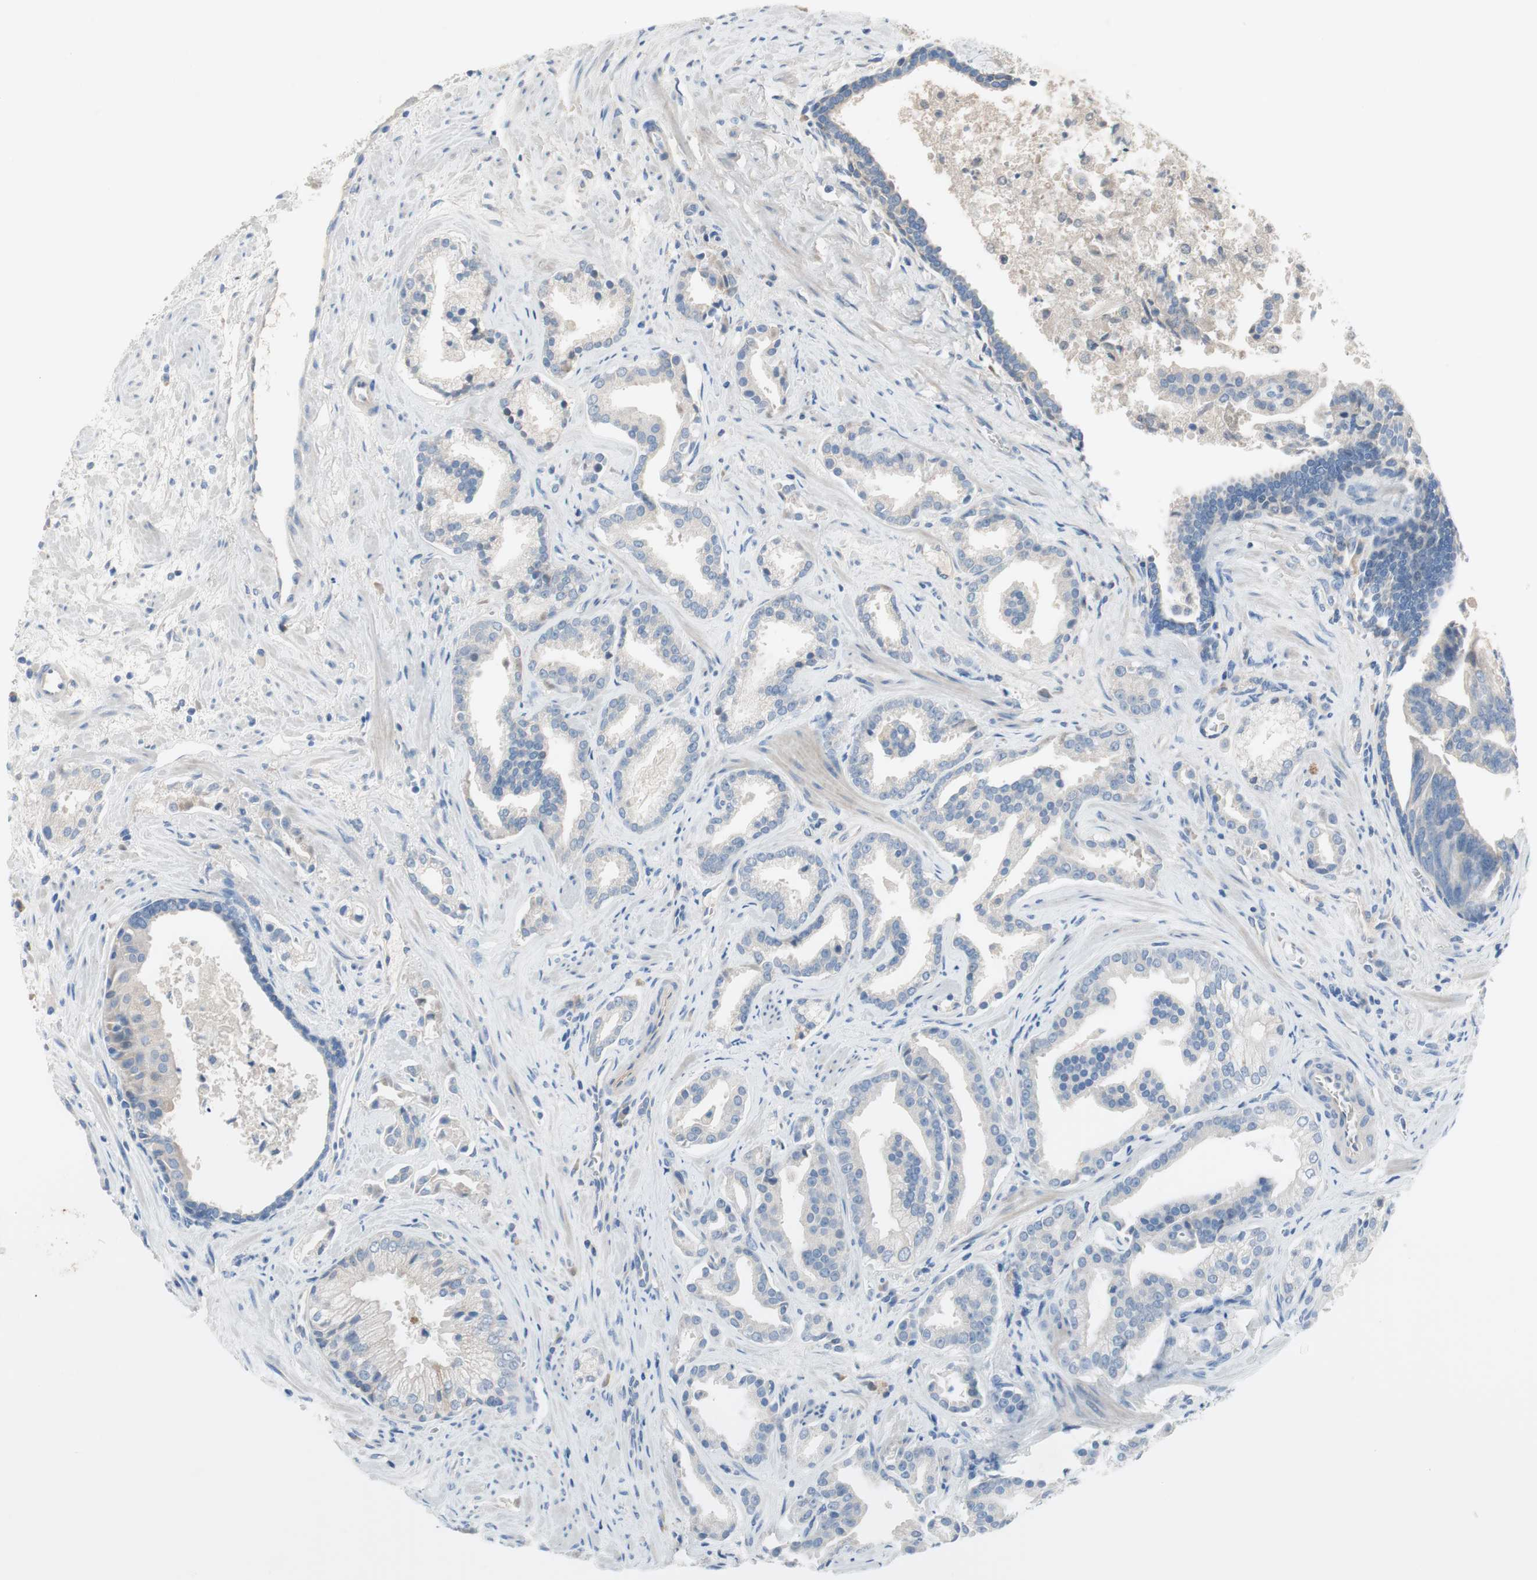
{"staining": {"intensity": "negative", "quantity": "none", "location": "none"}, "tissue": "prostate cancer", "cell_type": "Tumor cells", "image_type": "cancer", "snomed": [{"axis": "morphology", "description": "Adenocarcinoma, High grade"}, {"axis": "topography", "description": "Prostate"}], "caption": "Tumor cells are negative for protein expression in human adenocarcinoma (high-grade) (prostate).", "gene": "FDFT1", "patient": {"sex": "male", "age": 67}}